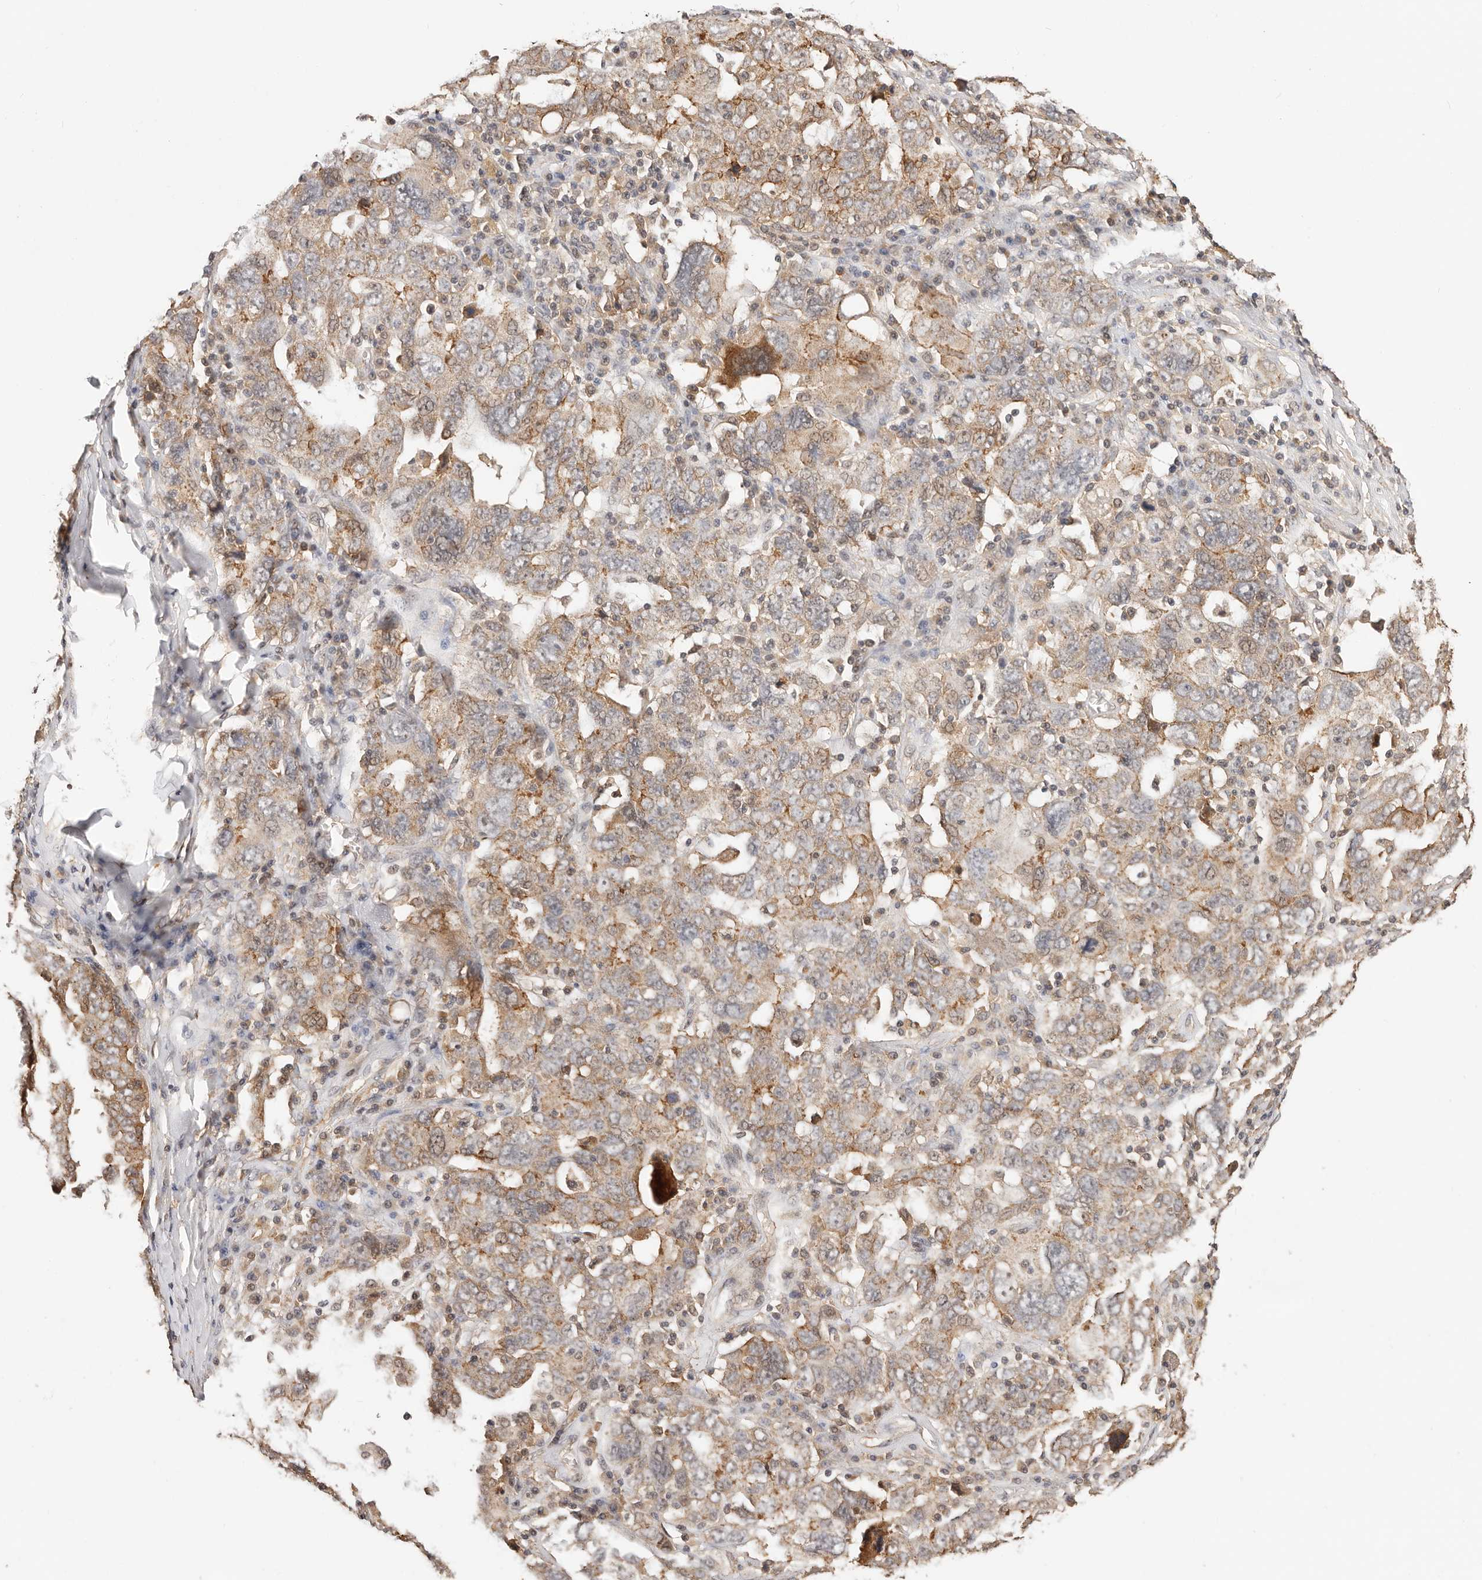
{"staining": {"intensity": "moderate", "quantity": ">75%", "location": "cytoplasmic/membranous"}, "tissue": "ovarian cancer", "cell_type": "Tumor cells", "image_type": "cancer", "snomed": [{"axis": "morphology", "description": "Carcinoma, endometroid"}, {"axis": "topography", "description": "Ovary"}], "caption": "Human endometroid carcinoma (ovarian) stained with a protein marker exhibits moderate staining in tumor cells.", "gene": "AFDN", "patient": {"sex": "female", "age": 62}}